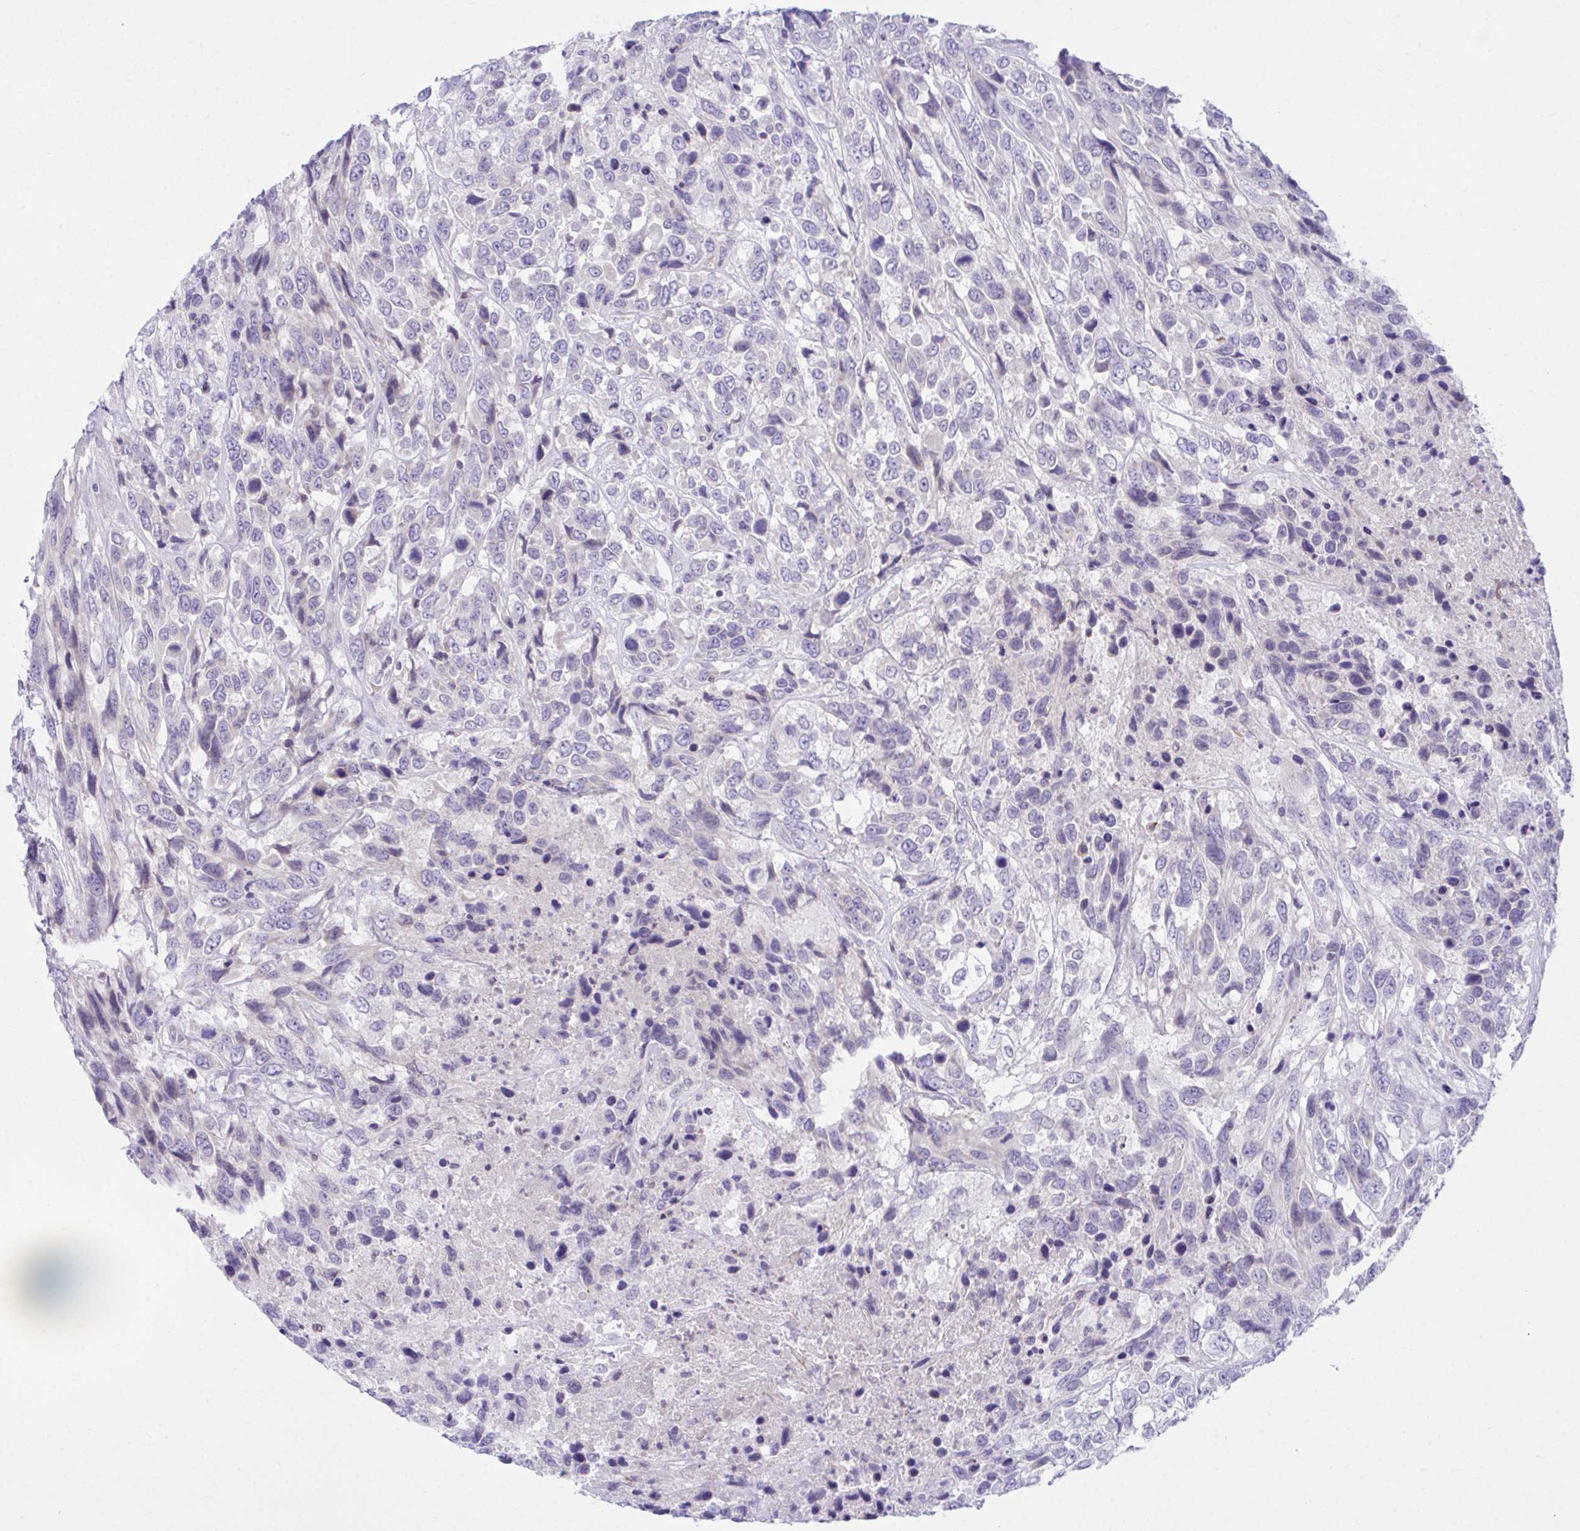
{"staining": {"intensity": "negative", "quantity": "none", "location": "none"}, "tissue": "urothelial cancer", "cell_type": "Tumor cells", "image_type": "cancer", "snomed": [{"axis": "morphology", "description": "Urothelial carcinoma, High grade"}, {"axis": "topography", "description": "Urinary bladder"}], "caption": "An IHC micrograph of urothelial cancer is shown. There is no staining in tumor cells of urothelial cancer.", "gene": "OR7A5", "patient": {"sex": "female", "age": 70}}